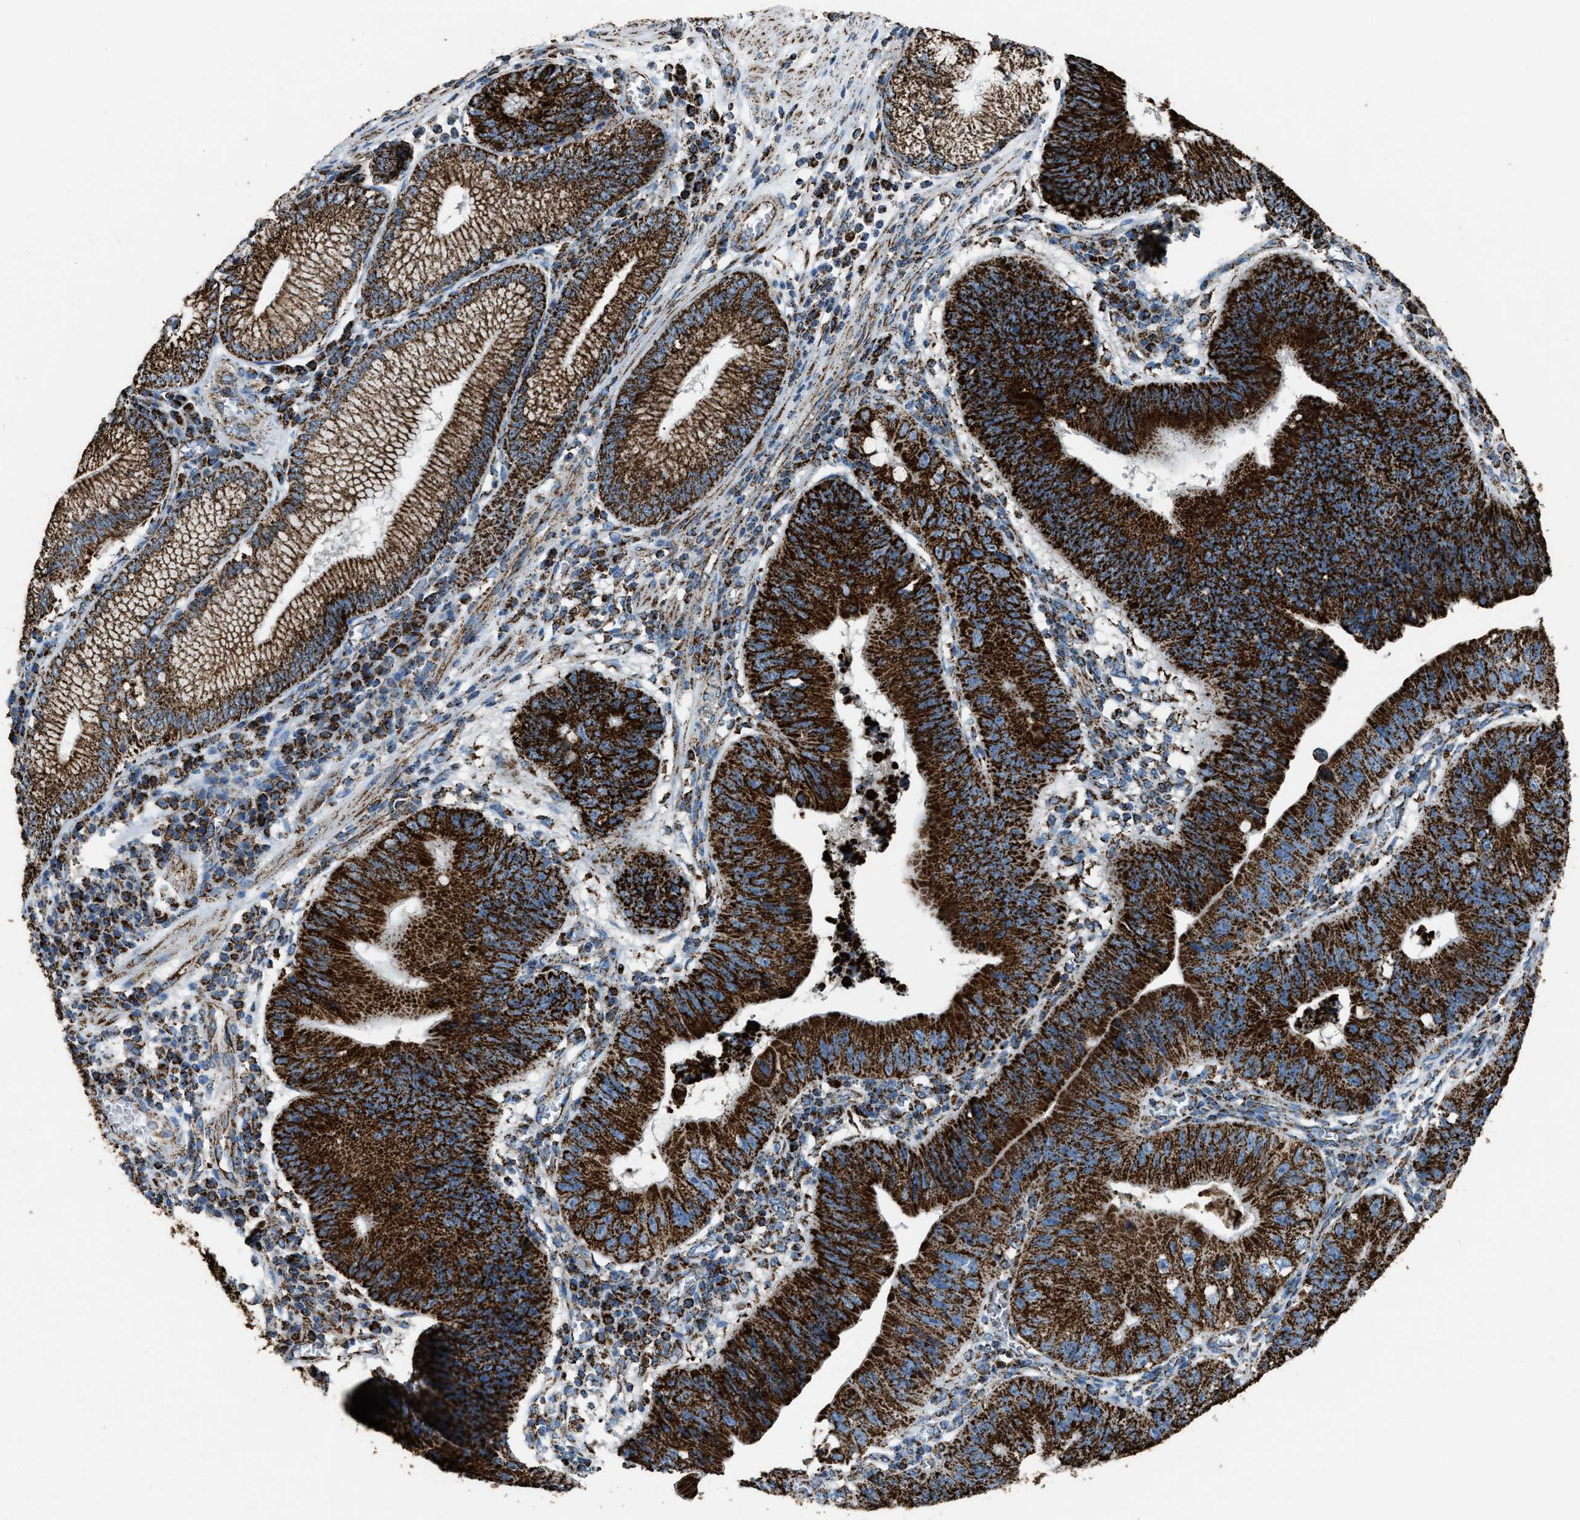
{"staining": {"intensity": "strong", "quantity": ">75%", "location": "cytoplasmic/membranous"}, "tissue": "stomach cancer", "cell_type": "Tumor cells", "image_type": "cancer", "snomed": [{"axis": "morphology", "description": "Adenocarcinoma, NOS"}, {"axis": "topography", "description": "Stomach"}], "caption": "A micrograph showing strong cytoplasmic/membranous staining in about >75% of tumor cells in stomach cancer, as visualized by brown immunohistochemical staining.", "gene": "MDH2", "patient": {"sex": "male", "age": 59}}